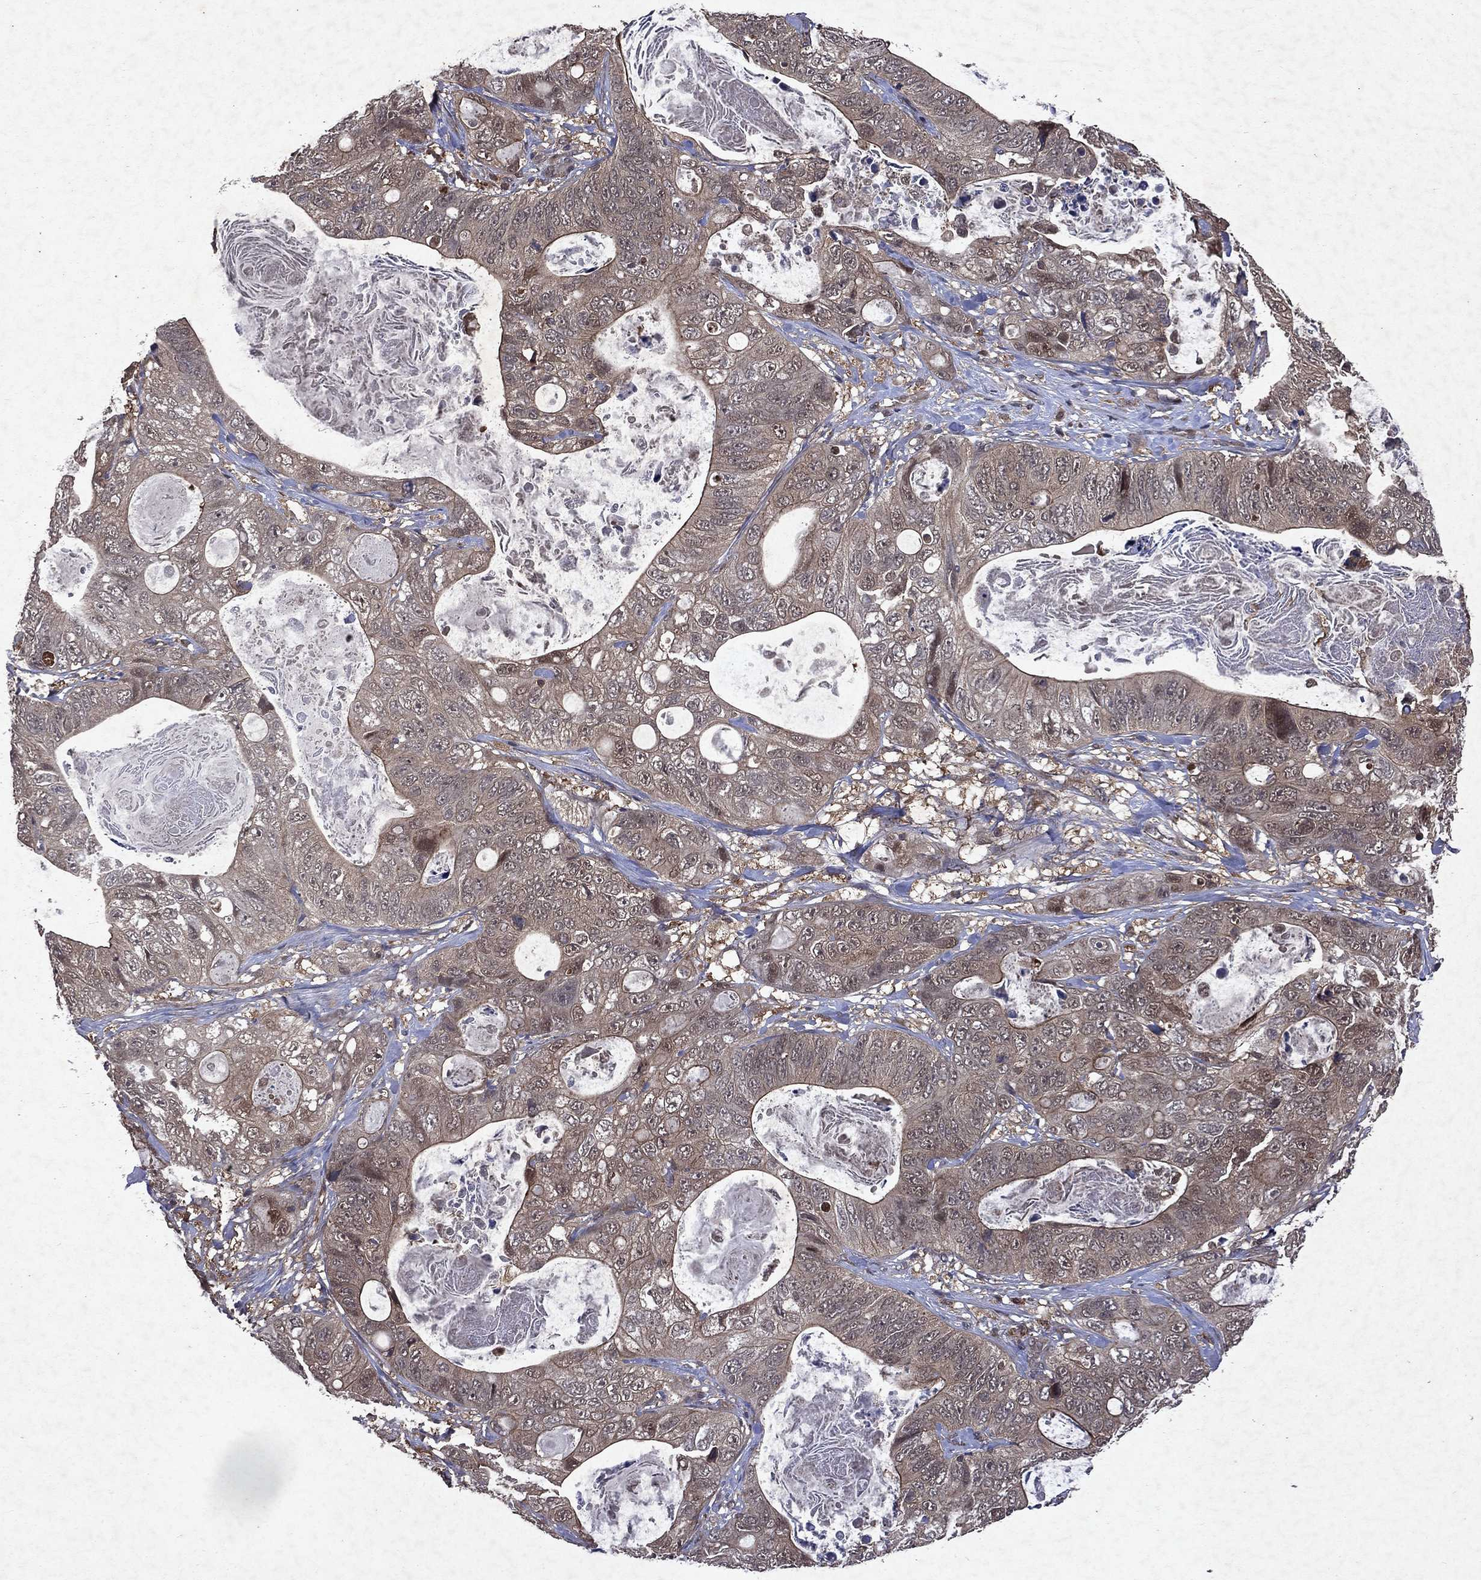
{"staining": {"intensity": "moderate", "quantity": "25%-75%", "location": "cytoplasmic/membranous"}, "tissue": "stomach cancer", "cell_type": "Tumor cells", "image_type": "cancer", "snomed": [{"axis": "morphology", "description": "Normal tissue, NOS"}, {"axis": "morphology", "description": "Adenocarcinoma, NOS"}, {"axis": "topography", "description": "Stomach"}], "caption": "This is a photomicrograph of immunohistochemistry staining of stomach adenocarcinoma, which shows moderate positivity in the cytoplasmic/membranous of tumor cells.", "gene": "MTAP", "patient": {"sex": "female", "age": 89}}